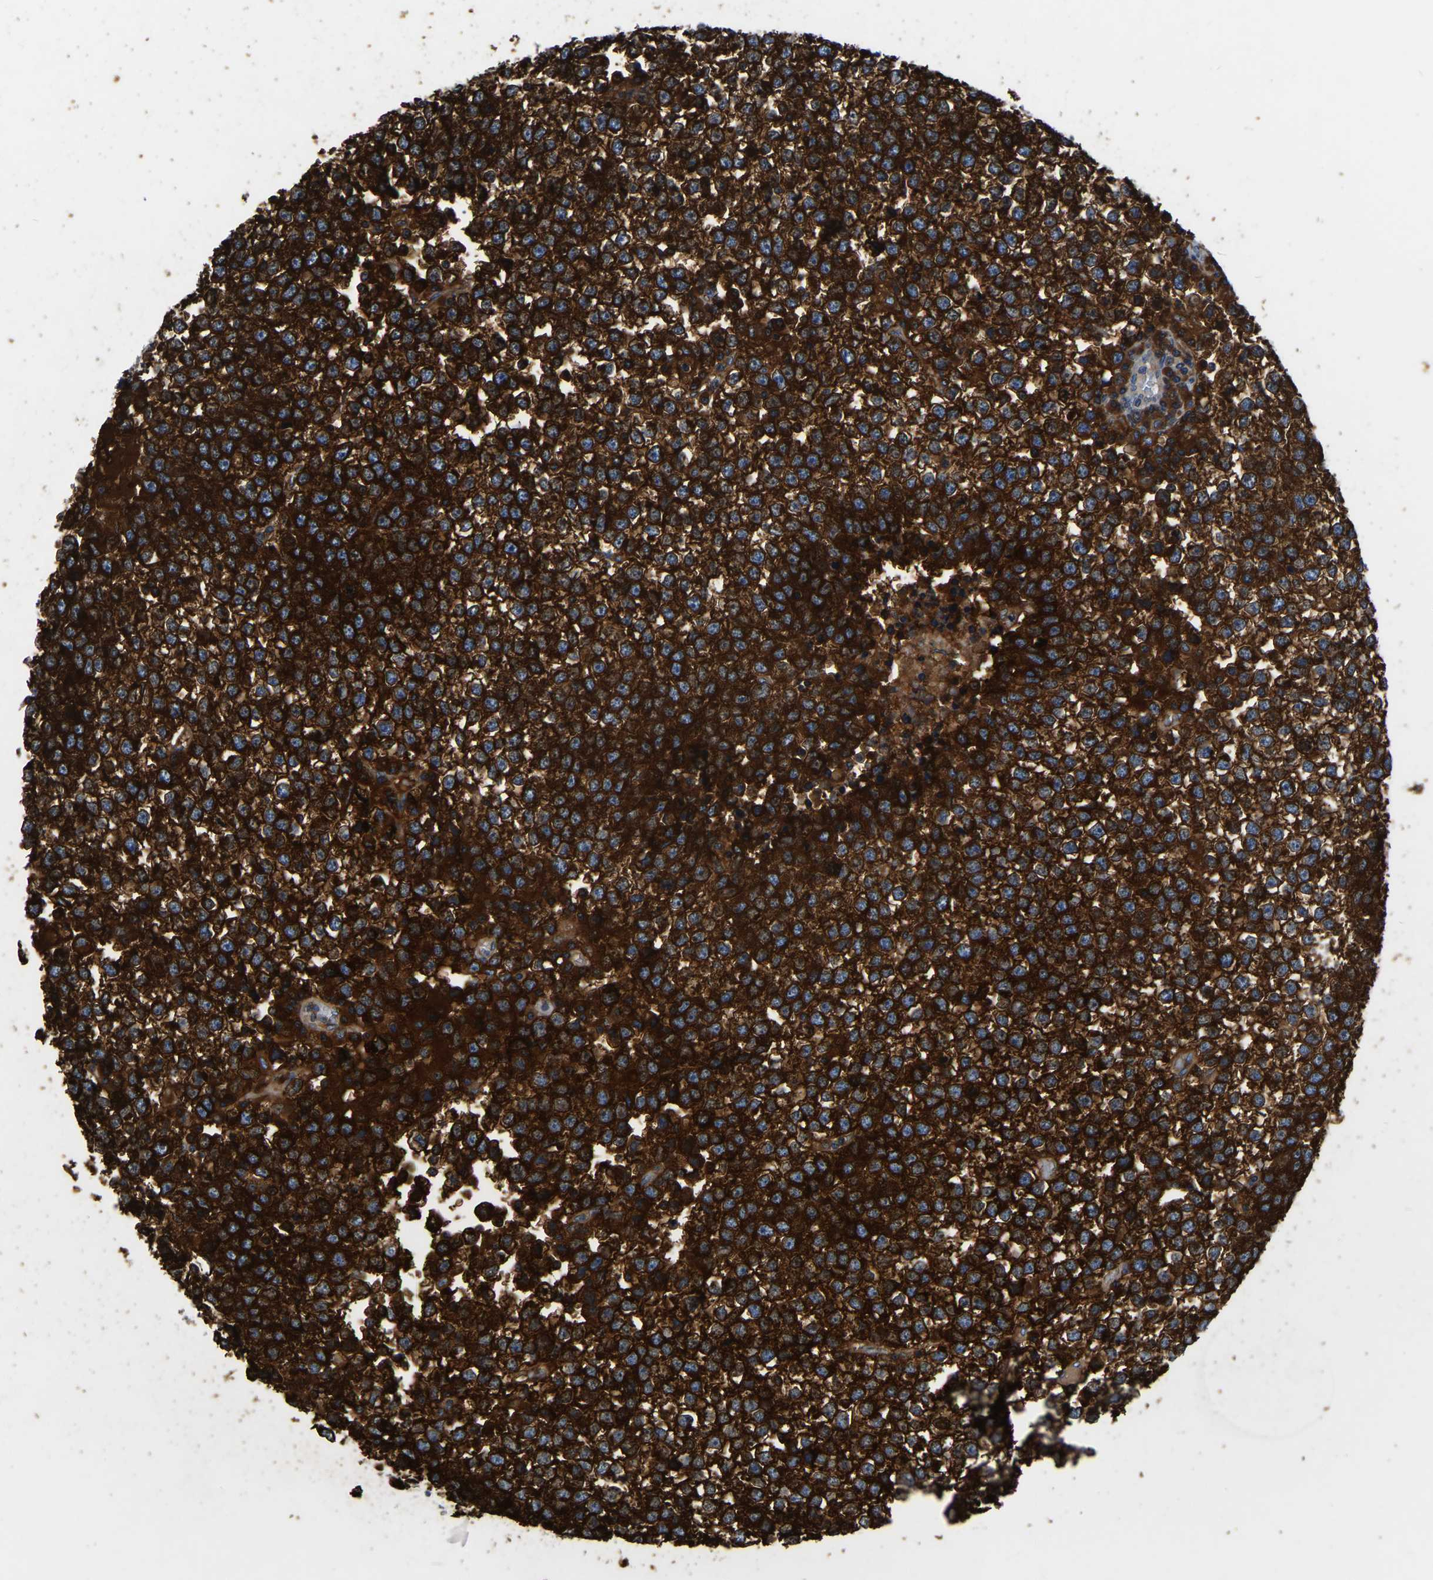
{"staining": {"intensity": "strong", "quantity": ">75%", "location": "cytoplasmic/membranous"}, "tissue": "testis cancer", "cell_type": "Tumor cells", "image_type": "cancer", "snomed": [{"axis": "morphology", "description": "Seminoma, NOS"}, {"axis": "topography", "description": "Testis"}], "caption": "Protein staining of testis cancer (seminoma) tissue shows strong cytoplasmic/membranous positivity in about >75% of tumor cells.", "gene": "GARS1", "patient": {"sex": "male", "age": 65}}